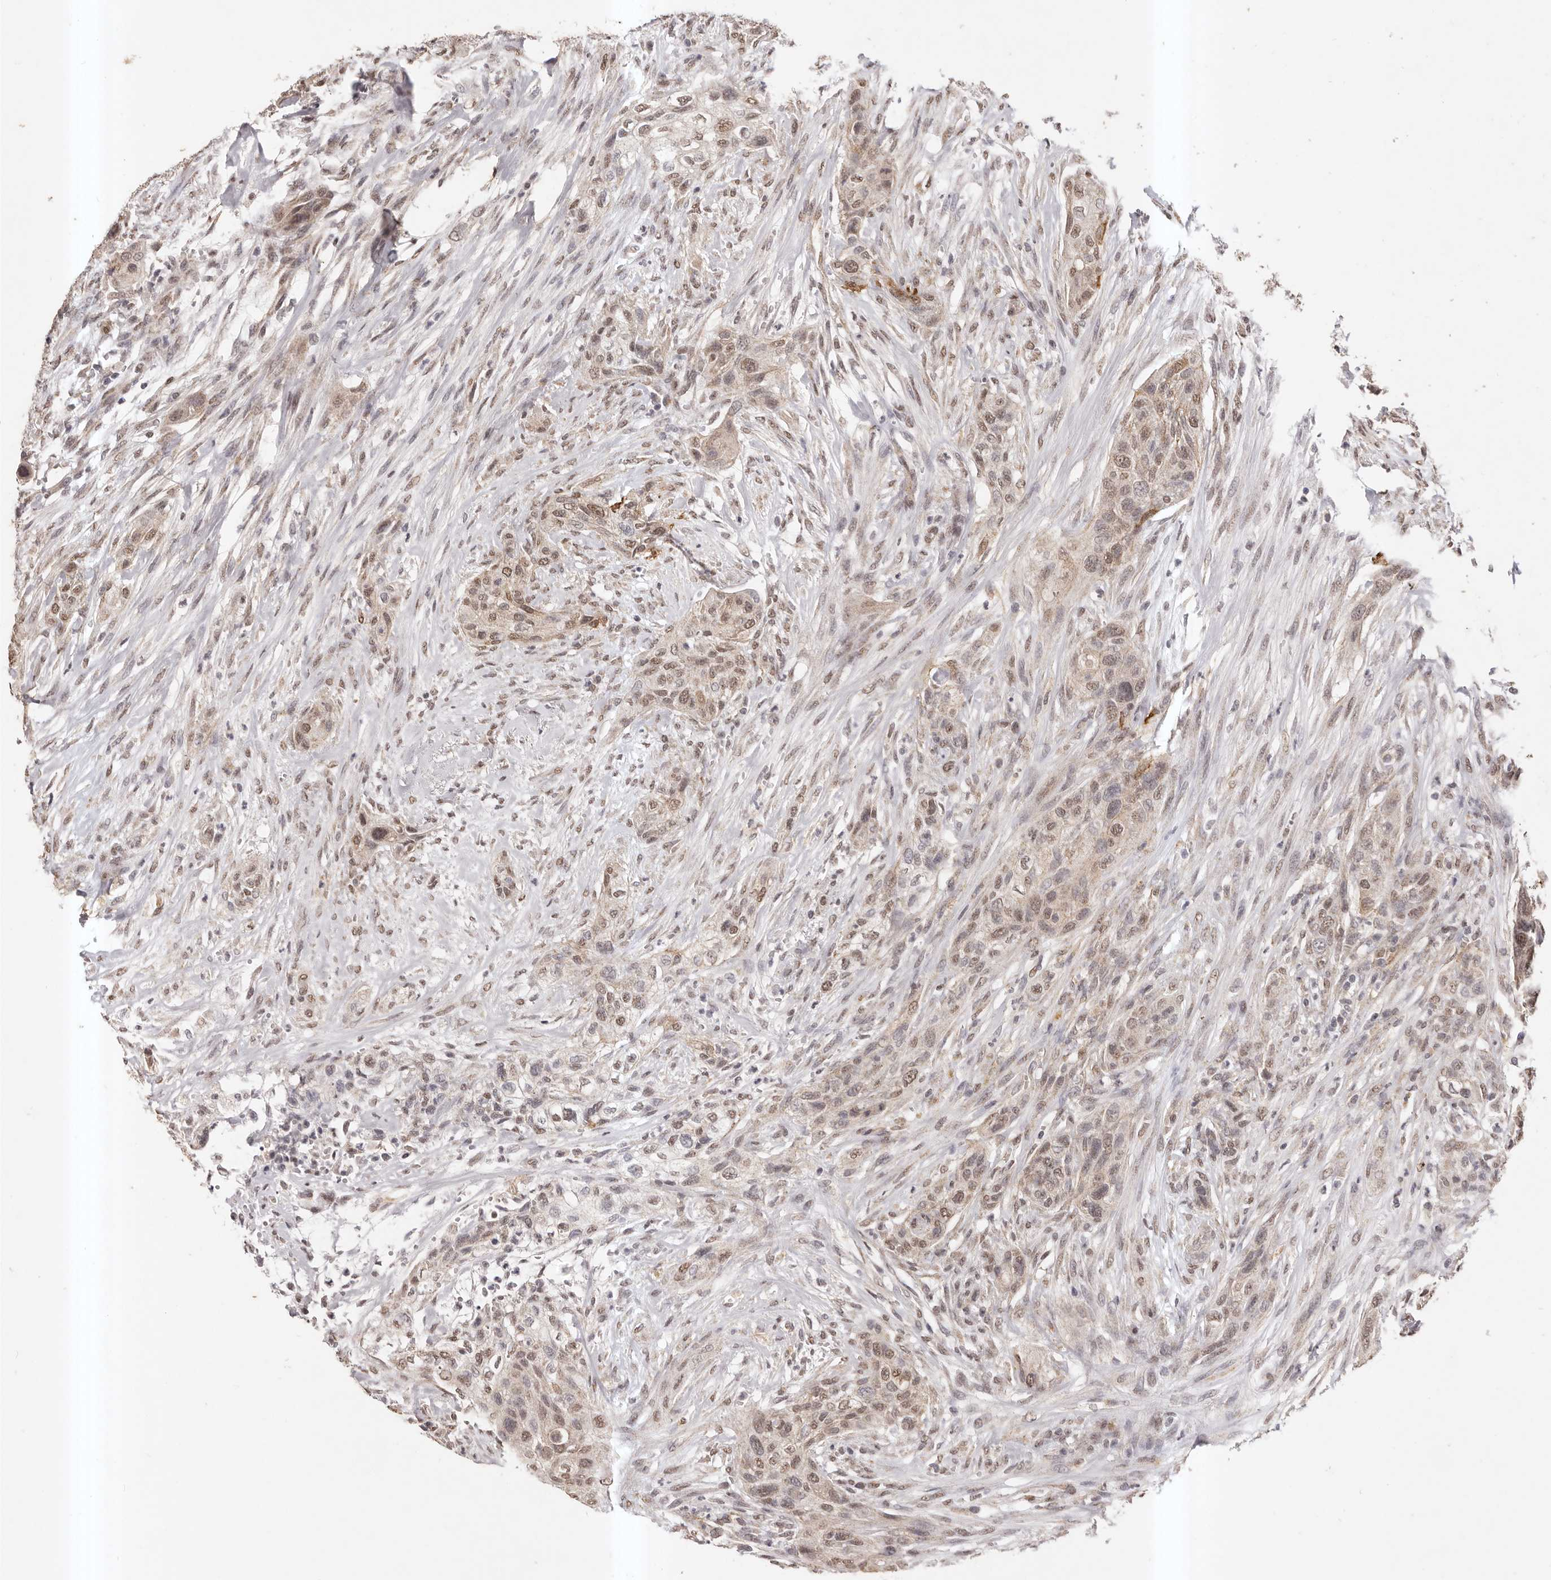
{"staining": {"intensity": "moderate", "quantity": ">75%", "location": "nuclear"}, "tissue": "urothelial cancer", "cell_type": "Tumor cells", "image_type": "cancer", "snomed": [{"axis": "morphology", "description": "Urothelial carcinoma, High grade"}, {"axis": "topography", "description": "Urinary bladder"}], "caption": "High-grade urothelial carcinoma stained with a brown dye demonstrates moderate nuclear positive positivity in approximately >75% of tumor cells.", "gene": "RPS6KA5", "patient": {"sex": "male", "age": 35}}